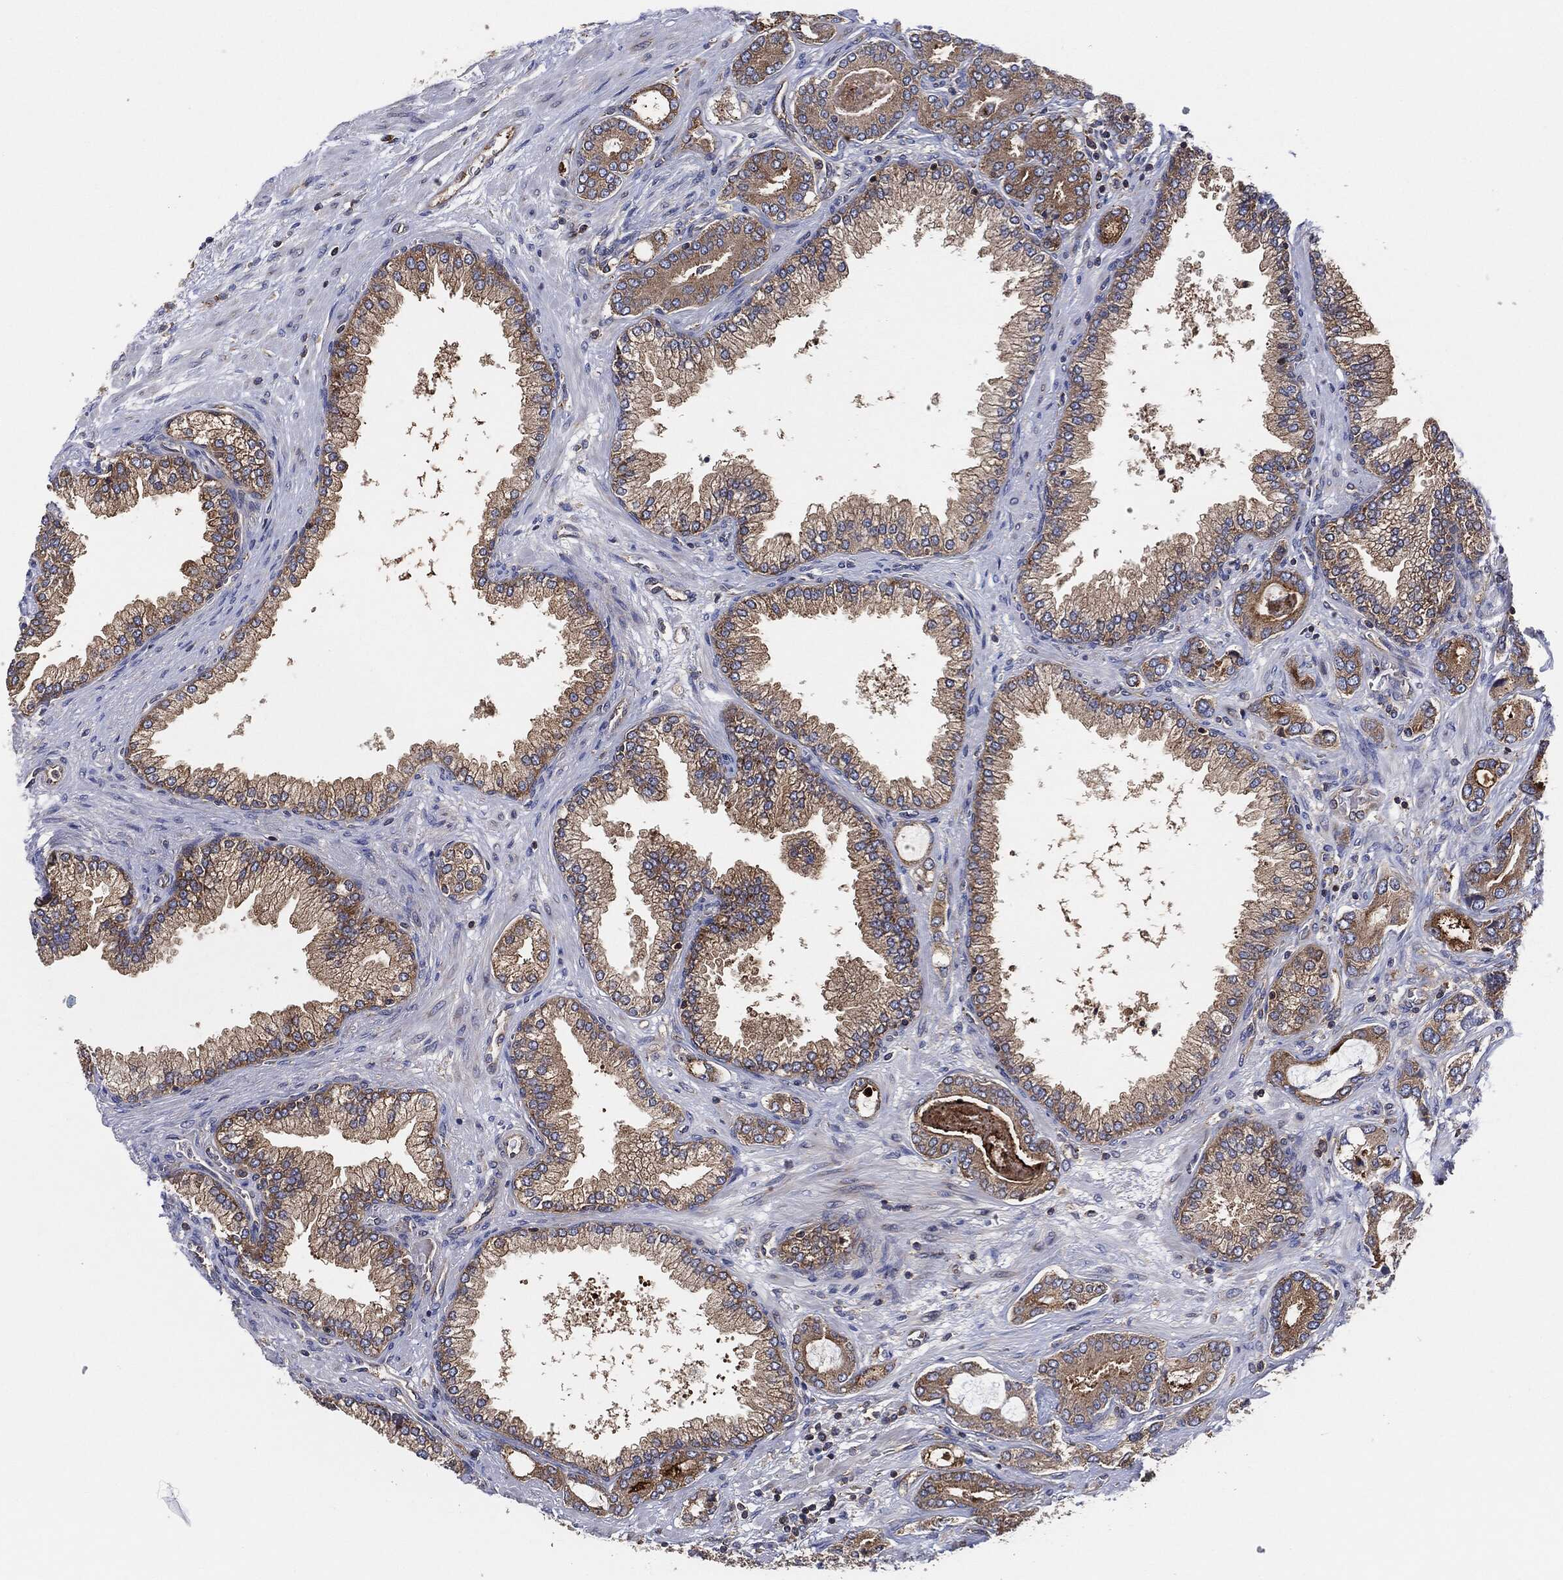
{"staining": {"intensity": "weak", "quantity": ">75%", "location": "cytoplasmic/membranous"}, "tissue": "prostate cancer", "cell_type": "Tumor cells", "image_type": "cancer", "snomed": [{"axis": "morphology", "description": "Adenocarcinoma, Low grade"}, {"axis": "topography", "description": "Prostate"}], "caption": "Weak cytoplasmic/membranous protein positivity is identified in approximately >75% of tumor cells in prostate adenocarcinoma (low-grade). Immunohistochemistry (ihc) stains the protein of interest in brown and the nuclei are stained blue.", "gene": "EIF2S2", "patient": {"sex": "male", "age": 68}}